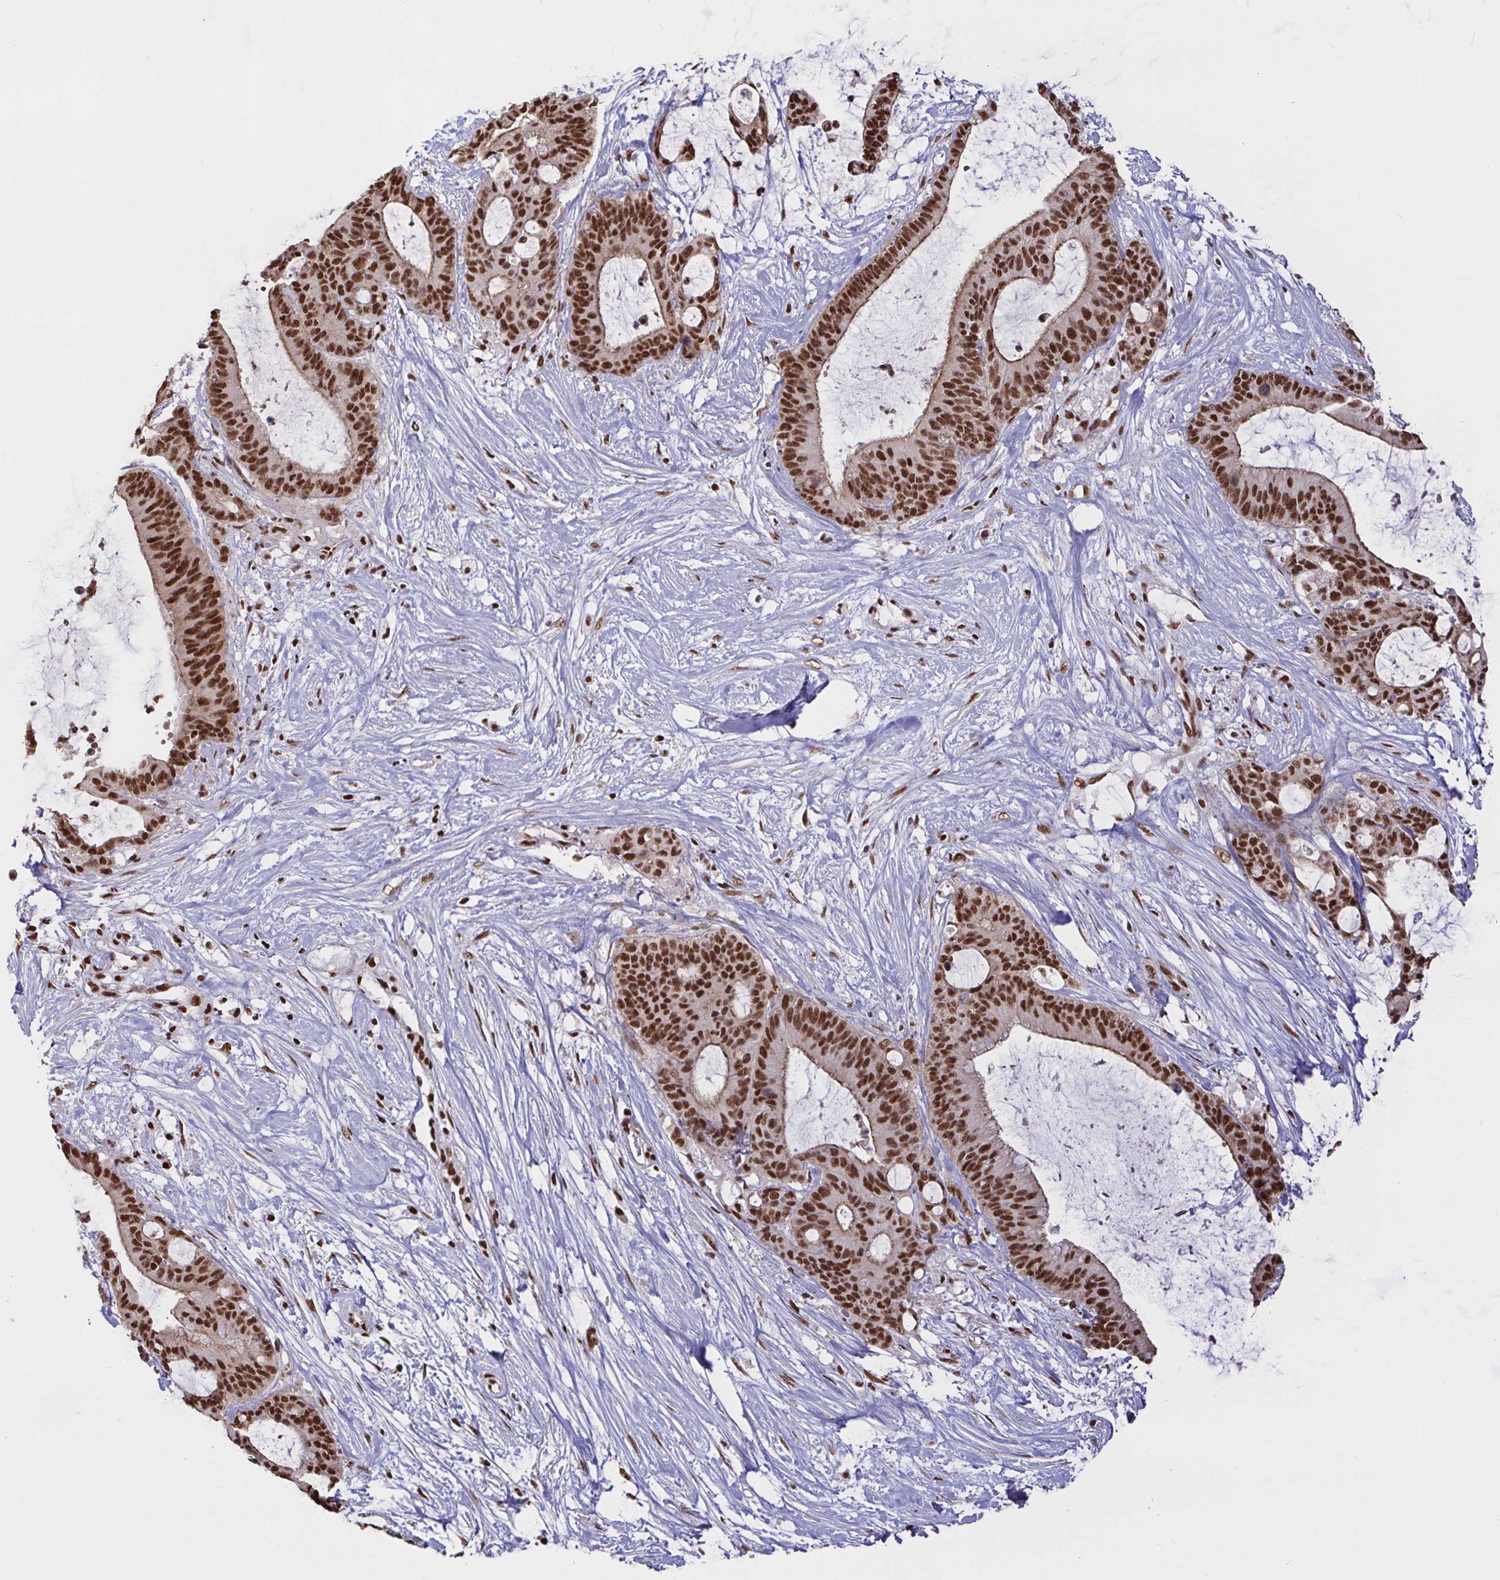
{"staining": {"intensity": "strong", "quantity": ">75%", "location": "cytoplasmic/membranous,nuclear"}, "tissue": "liver cancer", "cell_type": "Tumor cells", "image_type": "cancer", "snomed": [{"axis": "morphology", "description": "Normal tissue, NOS"}, {"axis": "morphology", "description": "Cholangiocarcinoma"}, {"axis": "topography", "description": "Liver"}, {"axis": "topography", "description": "Peripheral nerve tissue"}], "caption": "IHC photomicrograph of neoplastic tissue: human liver cancer (cholangiocarcinoma) stained using immunohistochemistry exhibits high levels of strong protein expression localized specifically in the cytoplasmic/membranous and nuclear of tumor cells, appearing as a cytoplasmic/membranous and nuclear brown color.", "gene": "SP3", "patient": {"sex": "female", "age": 73}}